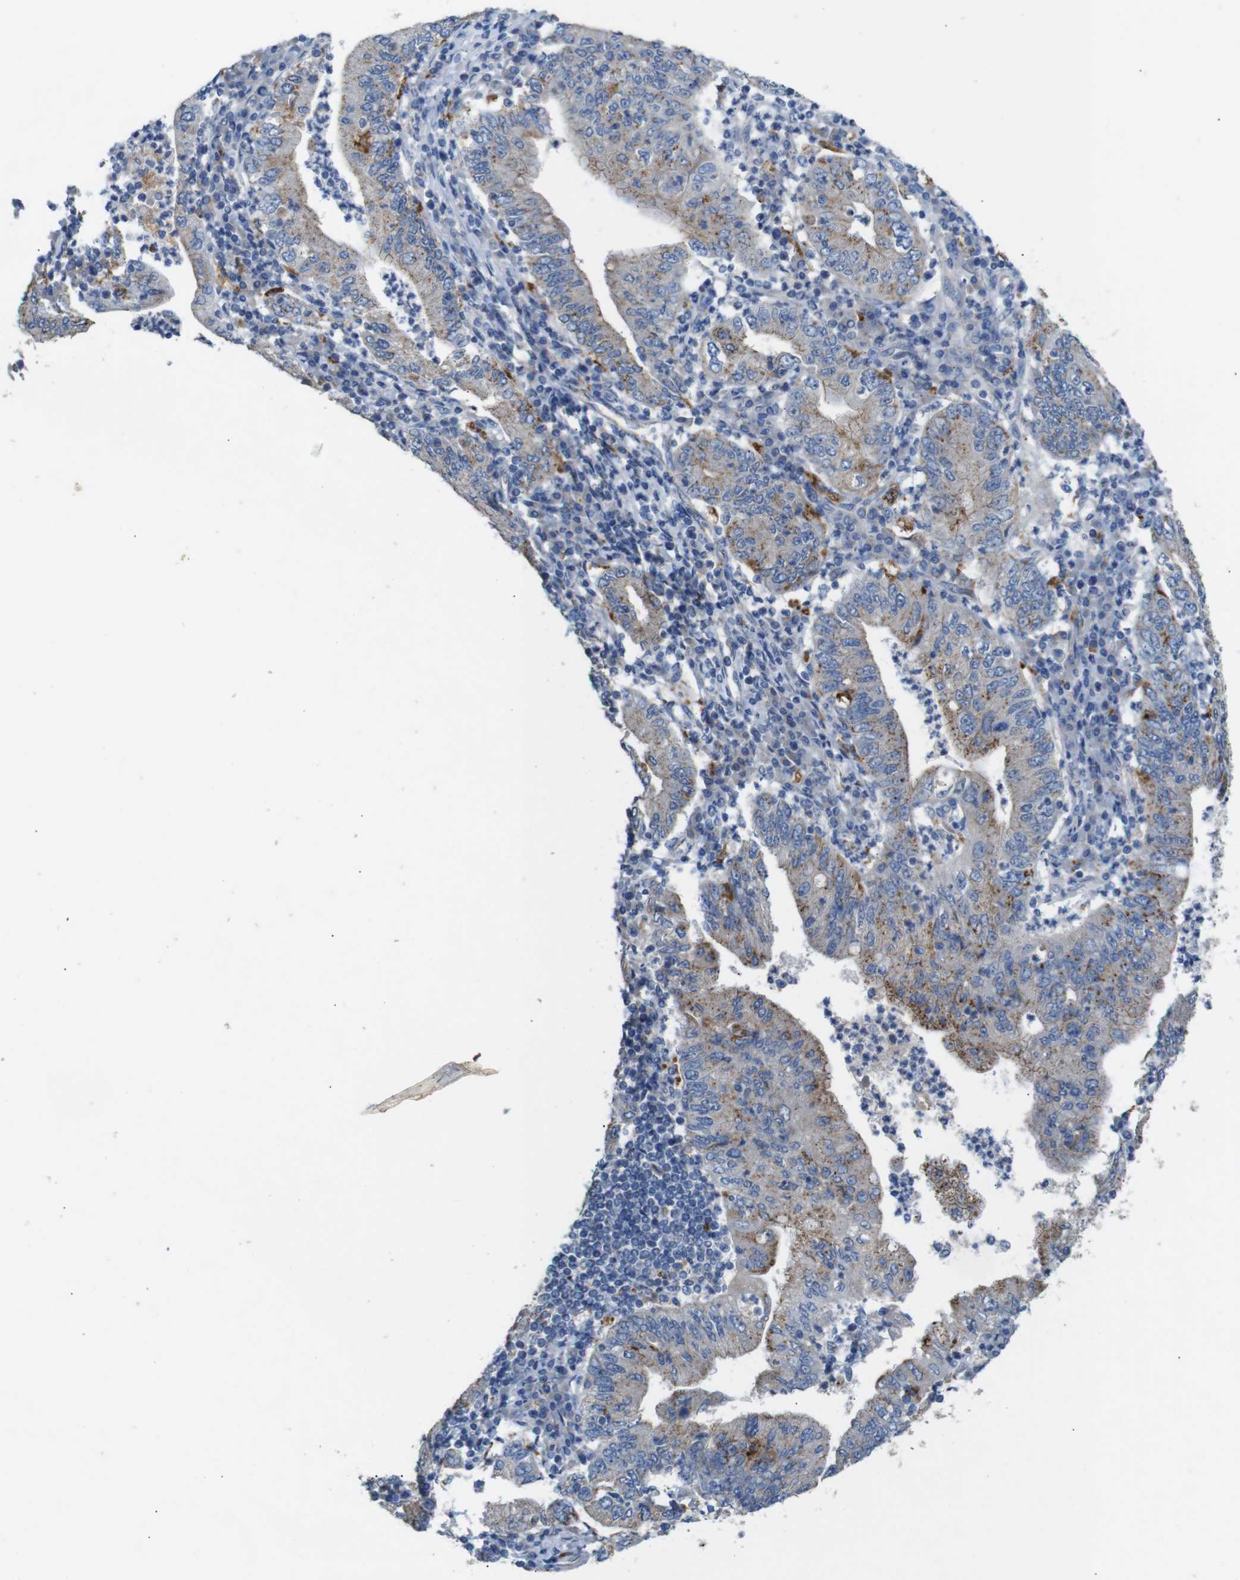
{"staining": {"intensity": "weak", "quantity": ">75%", "location": "cytoplasmic/membranous"}, "tissue": "stomach cancer", "cell_type": "Tumor cells", "image_type": "cancer", "snomed": [{"axis": "morphology", "description": "Normal tissue, NOS"}, {"axis": "morphology", "description": "Adenocarcinoma, NOS"}, {"axis": "topography", "description": "Esophagus"}, {"axis": "topography", "description": "Stomach, upper"}, {"axis": "topography", "description": "Peripheral nerve tissue"}], "caption": "A brown stain highlights weak cytoplasmic/membranous staining of a protein in human stomach adenocarcinoma tumor cells.", "gene": "NHLRC3", "patient": {"sex": "male", "age": 62}}